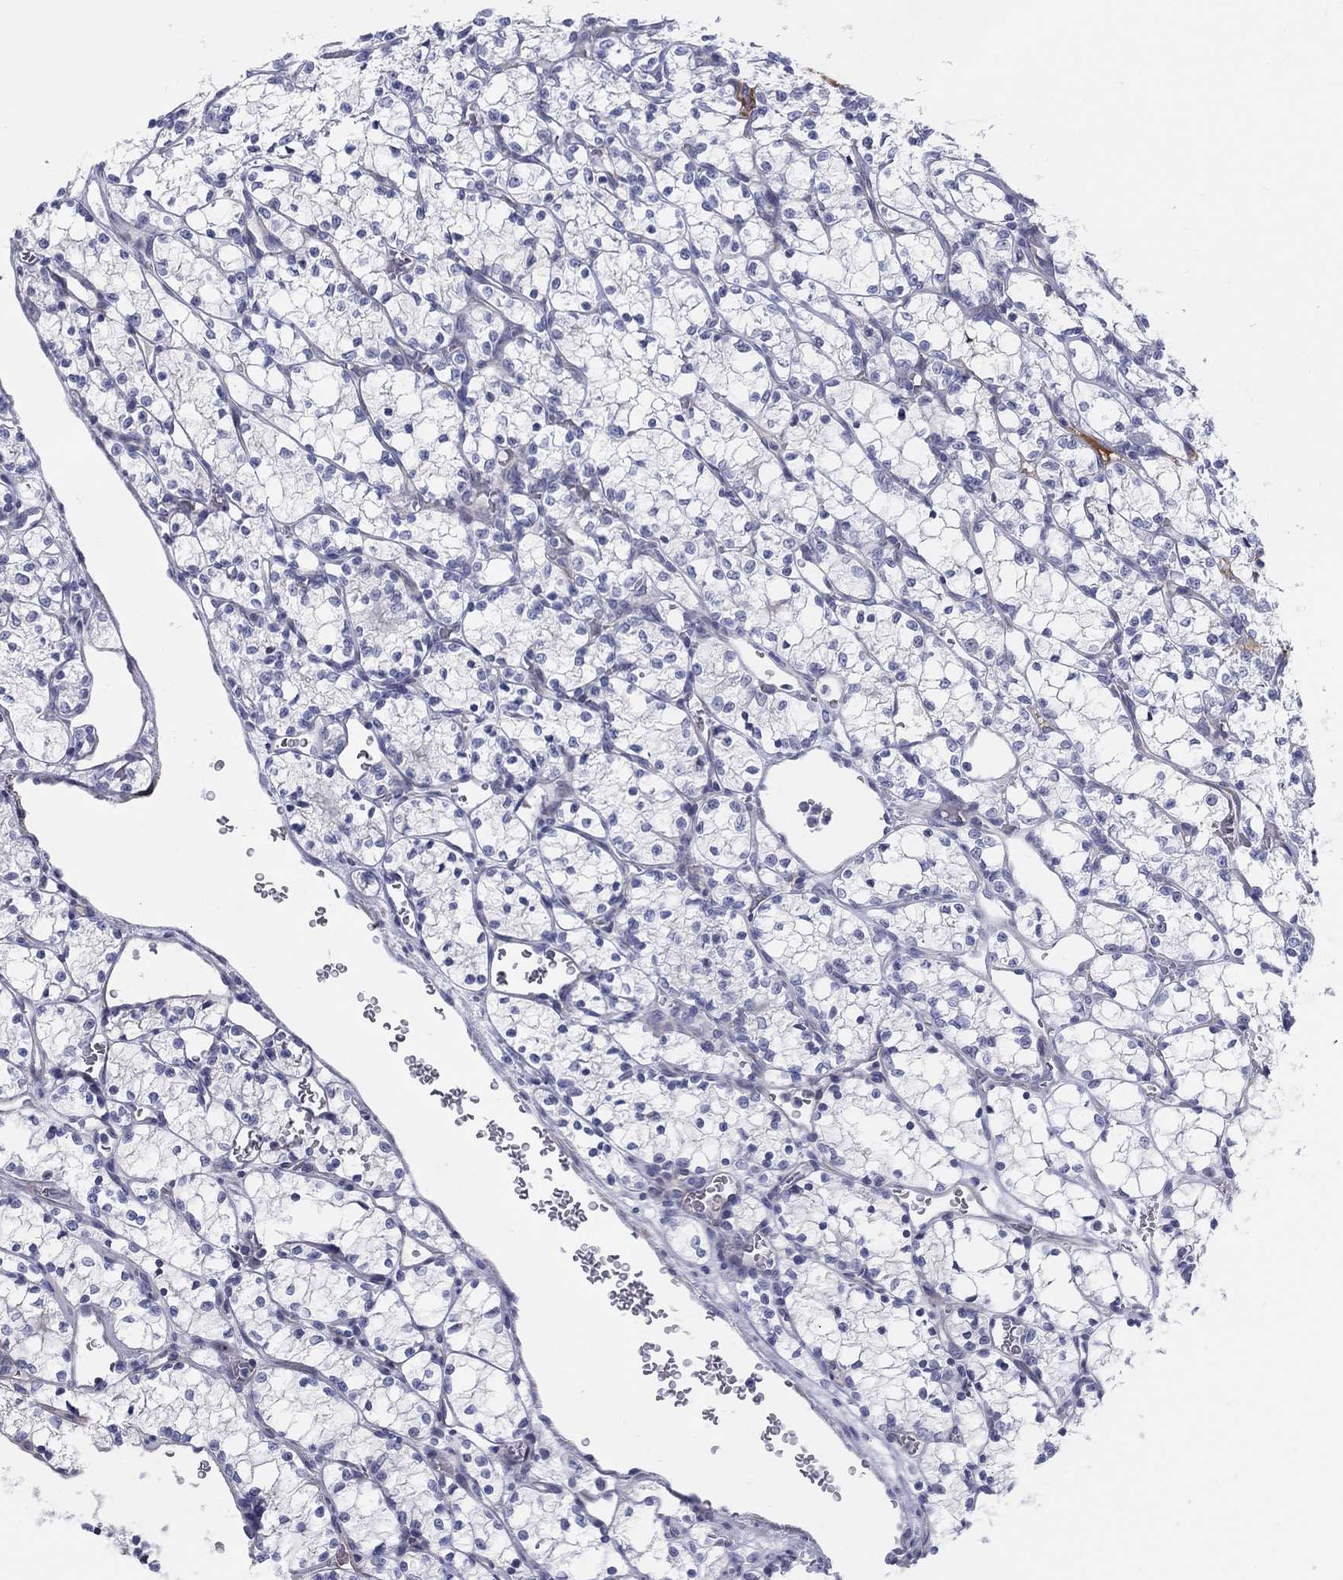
{"staining": {"intensity": "negative", "quantity": "none", "location": "none"}, "tissue": "renal cancer", "cell_type": "Tumor cells", "image_type": "cancer", "snomed": [{"axis": "morphology", "description": "Adenocarcinoma, NOS"}, {"axis": "topography", "description": "Kidney"}], "caption": "This histopathology image is of adenocarcinoma (renal) stained with IHC to label a protein in brown with the nuclei are counter-stained blue. There is no expression in tumor cells.", "gene": "HEATR4", "patient": {"sex": "female", "age": 69}}